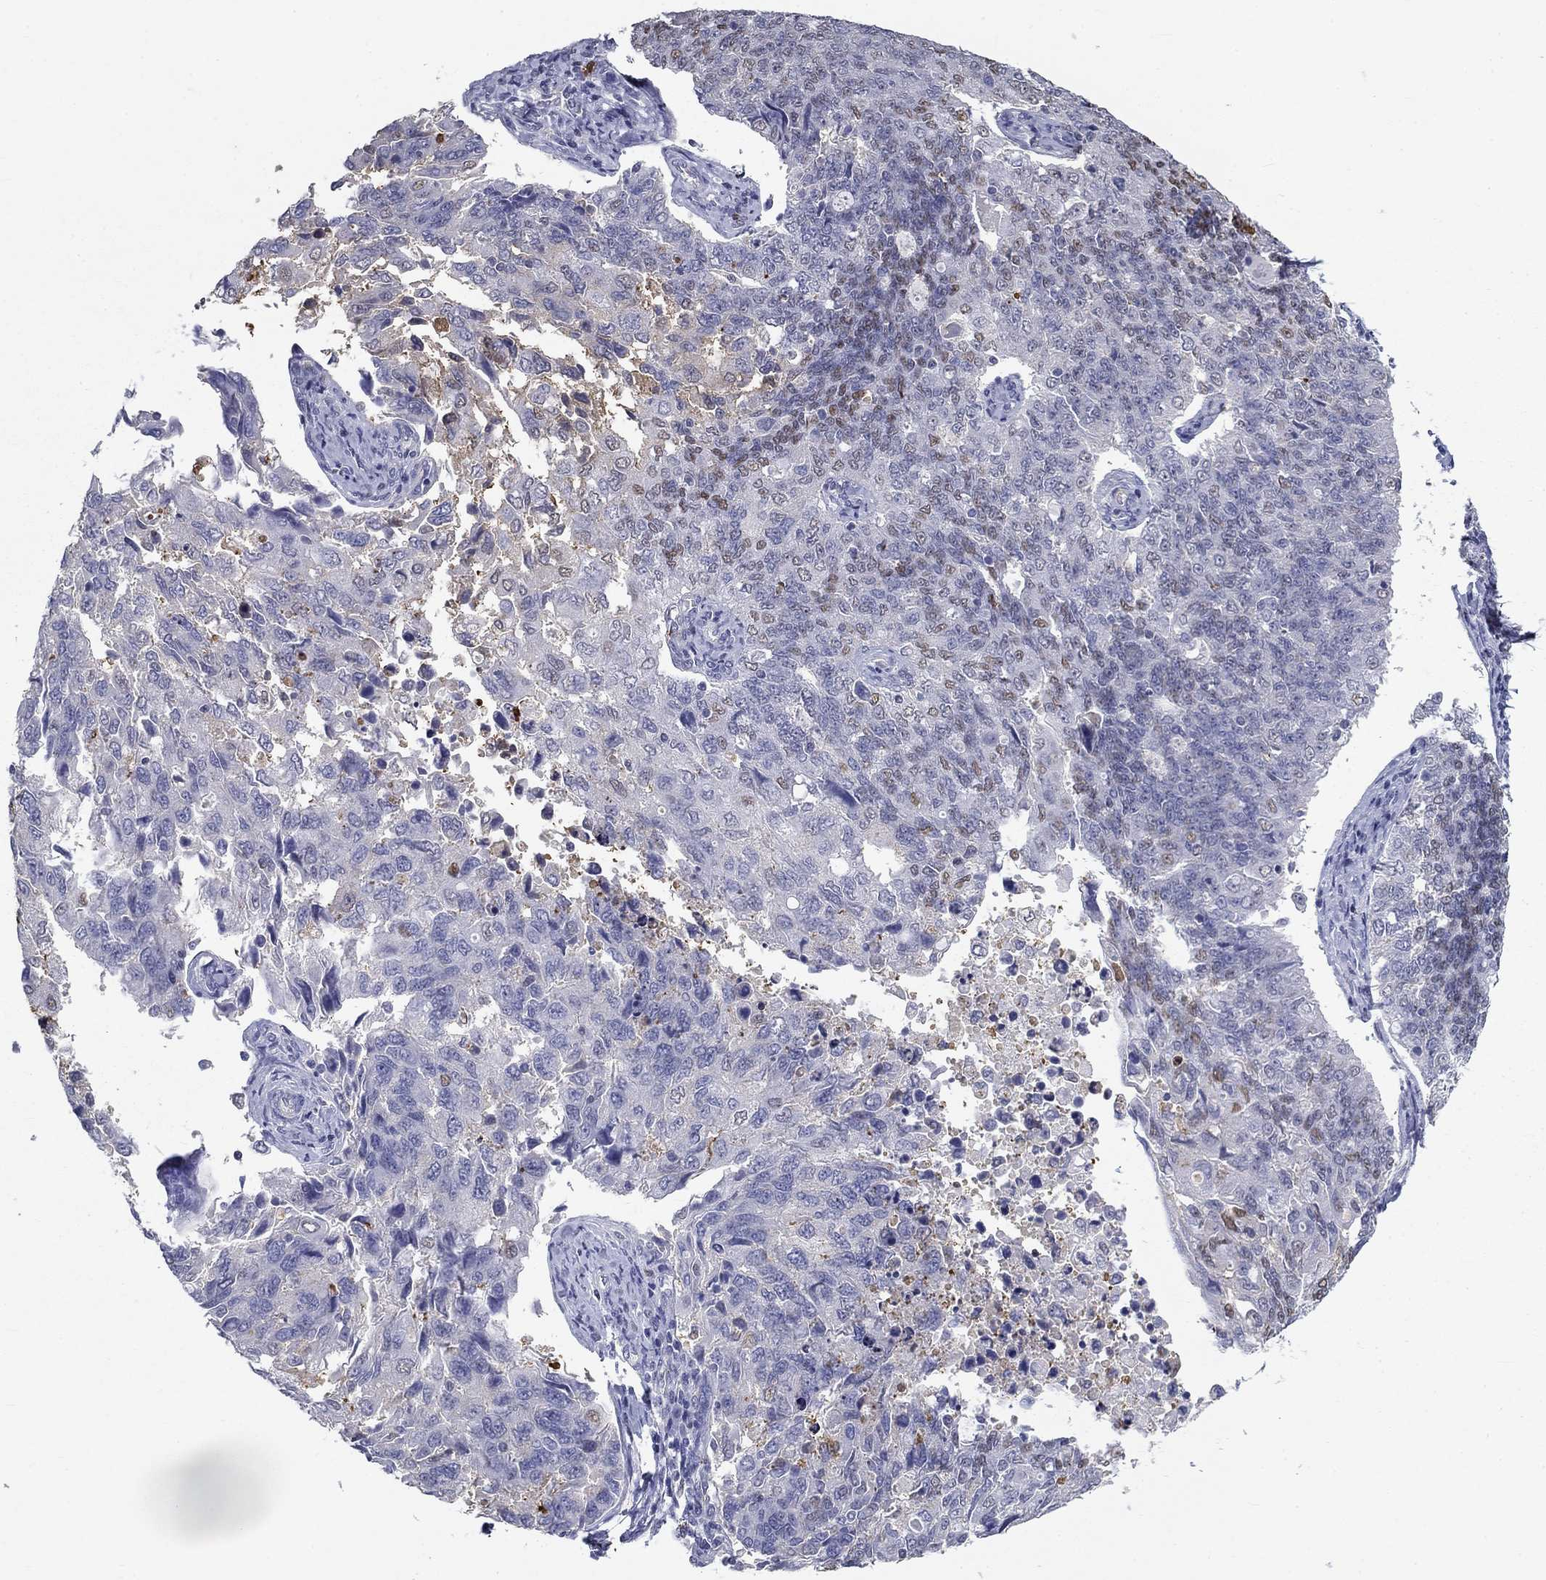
{"staining": {"intensity": "negative", "quantity": "none", "location": "none"}, "tissue": "endometrial cancer", "cell_type": "Tumor cells", "image_type": "cancer", "snomed": [{"axis": "morphology", "description": "Adenocarcinoma, NOS"}, {"axis": "topography", "description": "Endometrium"}], "caption": "Histopathology image shows no significant protein positivity in tumor cells of endometrial adenocarcinoma.", "gene": "IGSF8", "patient": {"sex": "female", "age": 43}}